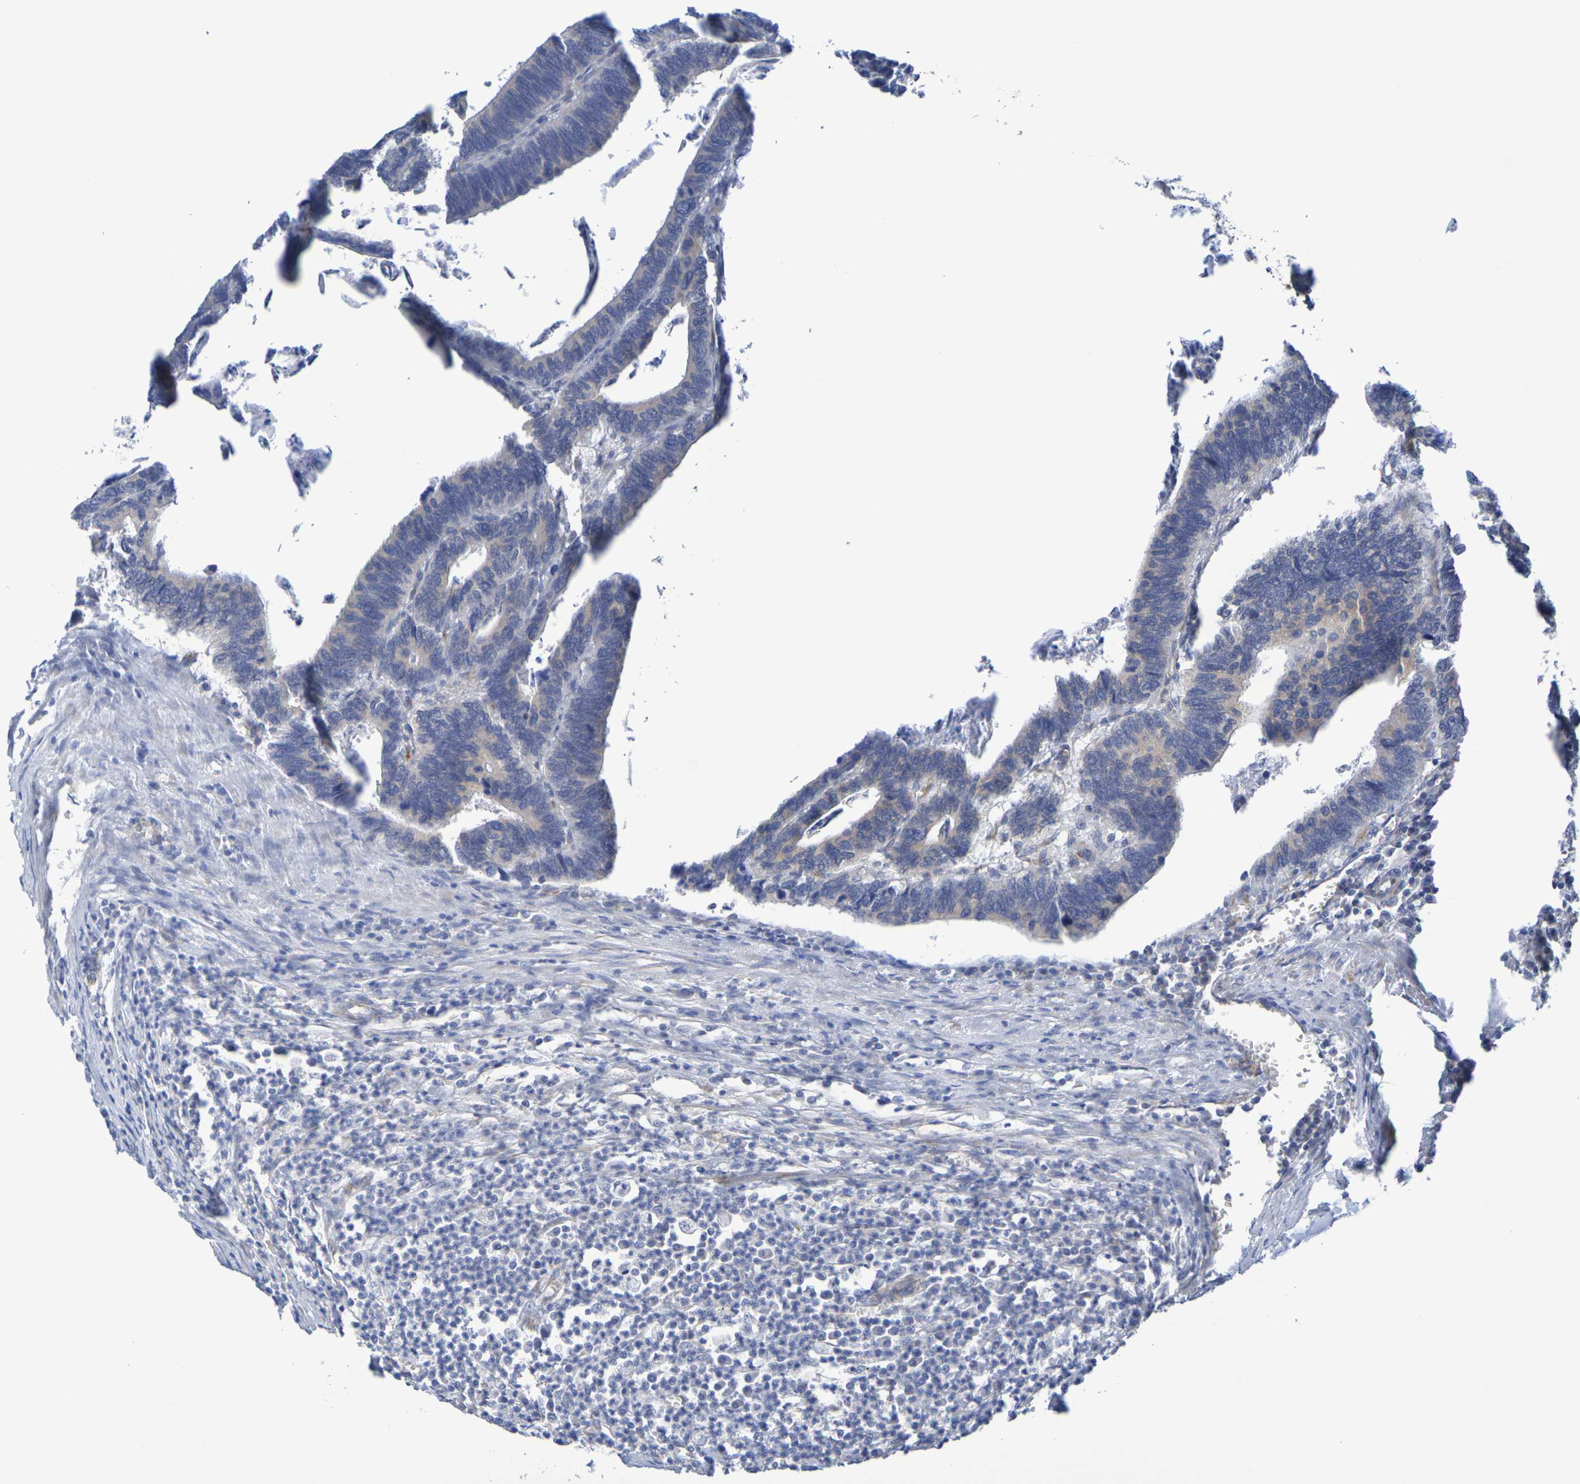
{"staining": {"intensity": "weak", "quantity": "25%-75%", "location": "cytoplasmic/membranous"}, "tissue": "colorectal cancer", "cell_type": "Tumor cells", "image_type": "cancer", "snomed": [{"axis": "morphology", "description": "Adenocarcinoma, NOS"}, {"axis": "topography", "description": "Colon"}], "caption": "The photomicrograph exhibits staining of adenocarcinoma (colorectal), revealing weak cytoplasmic/membranous protein expression (brown color) within tumor cells.", "gene": "TMCC3", "patient": {"sex": "male", "age": 72}}